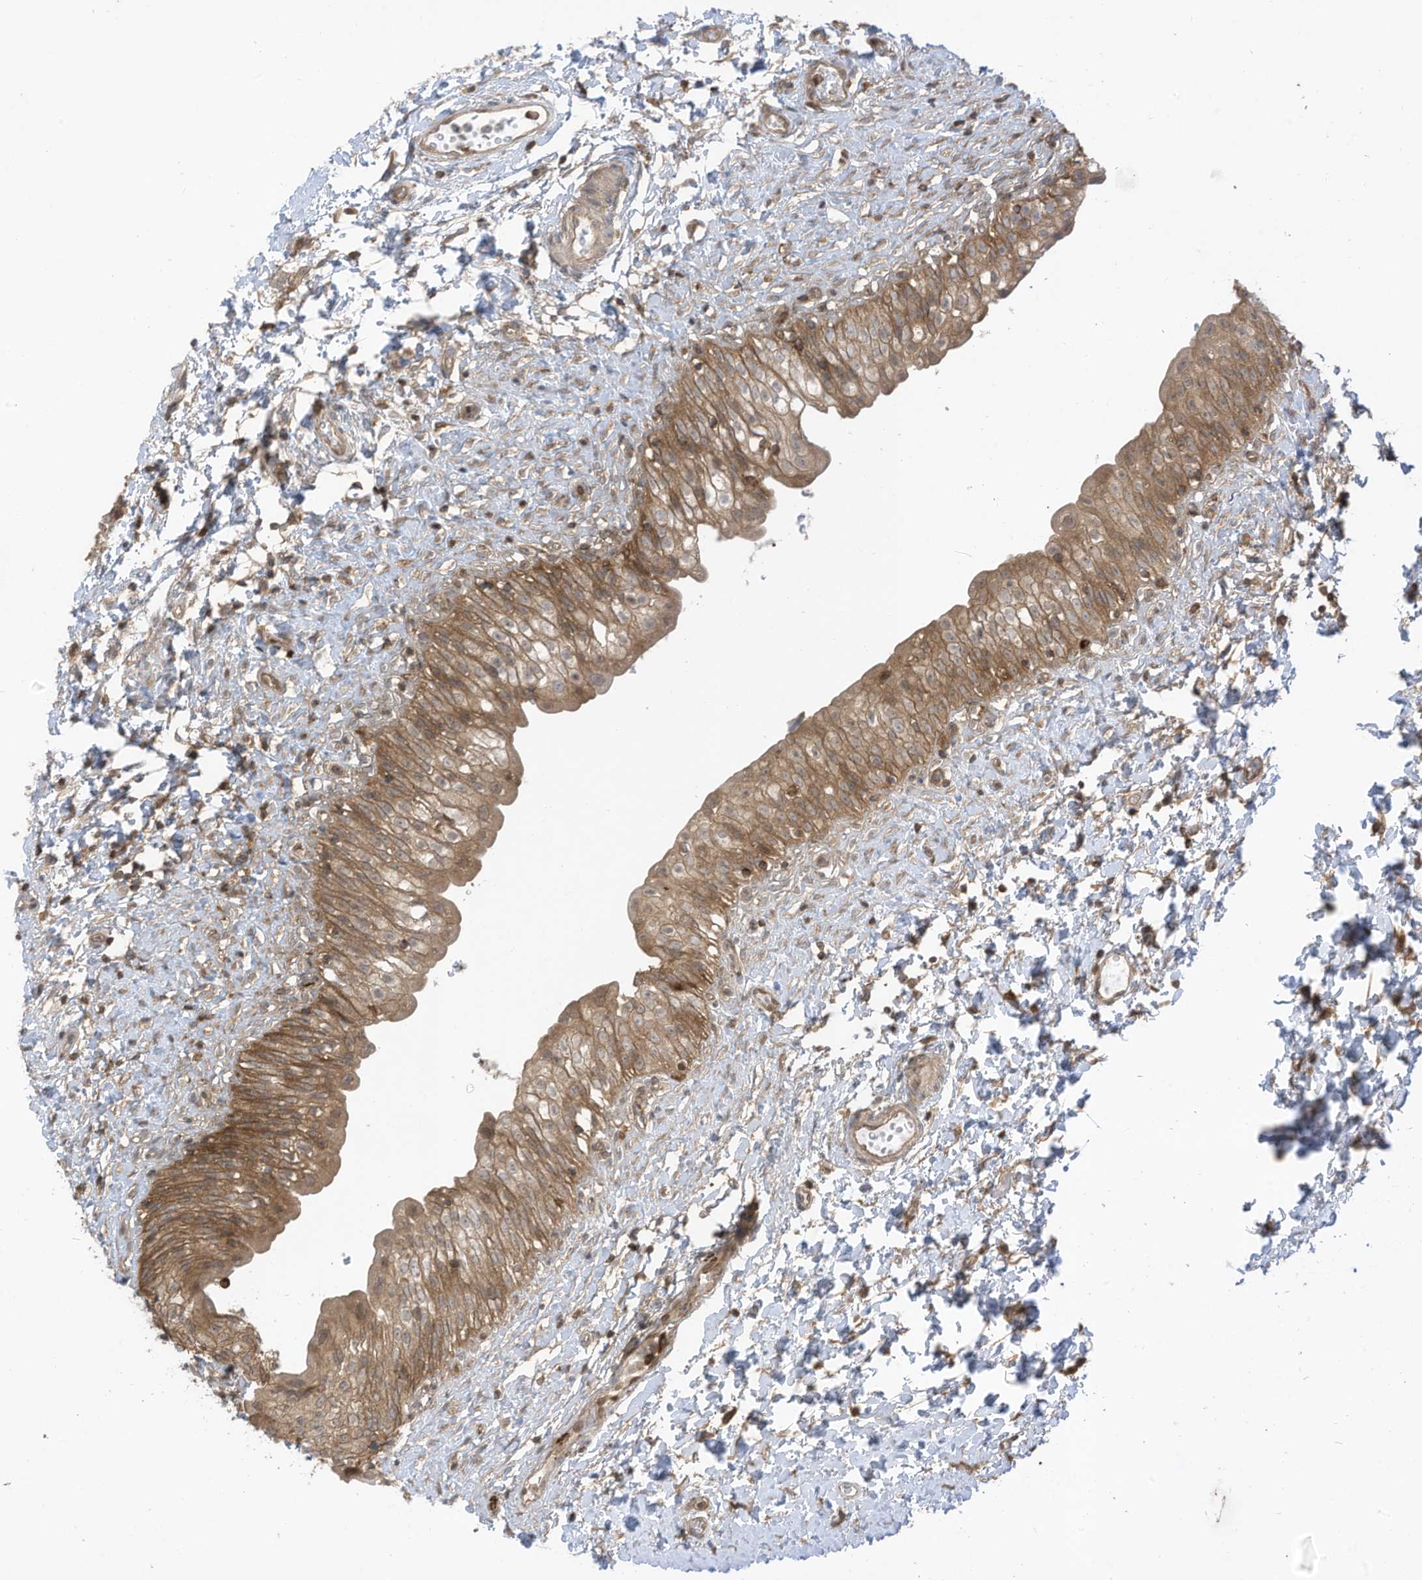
{"staining": {"intensity": "moderate", "quantity": ">75%", "location": "cytoplasmic/membranous"}, "tissue": "urinary bladder", "cell_type": "Urothelial cells", "image_type": "normal", "snomed": [{"axis": "morphology", "description": "Normal tissue, NOS"}, {"axis": "topography", "description": "Urinary bladder"}], "caption": "The immunohistochemical stain labels moderate cytoplasmic/membranous staining in urothelial cells of normal urinary bladder. (DAB (3,3'-diaminobenzidine) = brown stain, brightfield microscopy at high magnification).", "gene": "REPS1", "patient": {"sex": "male", "age": 51}}